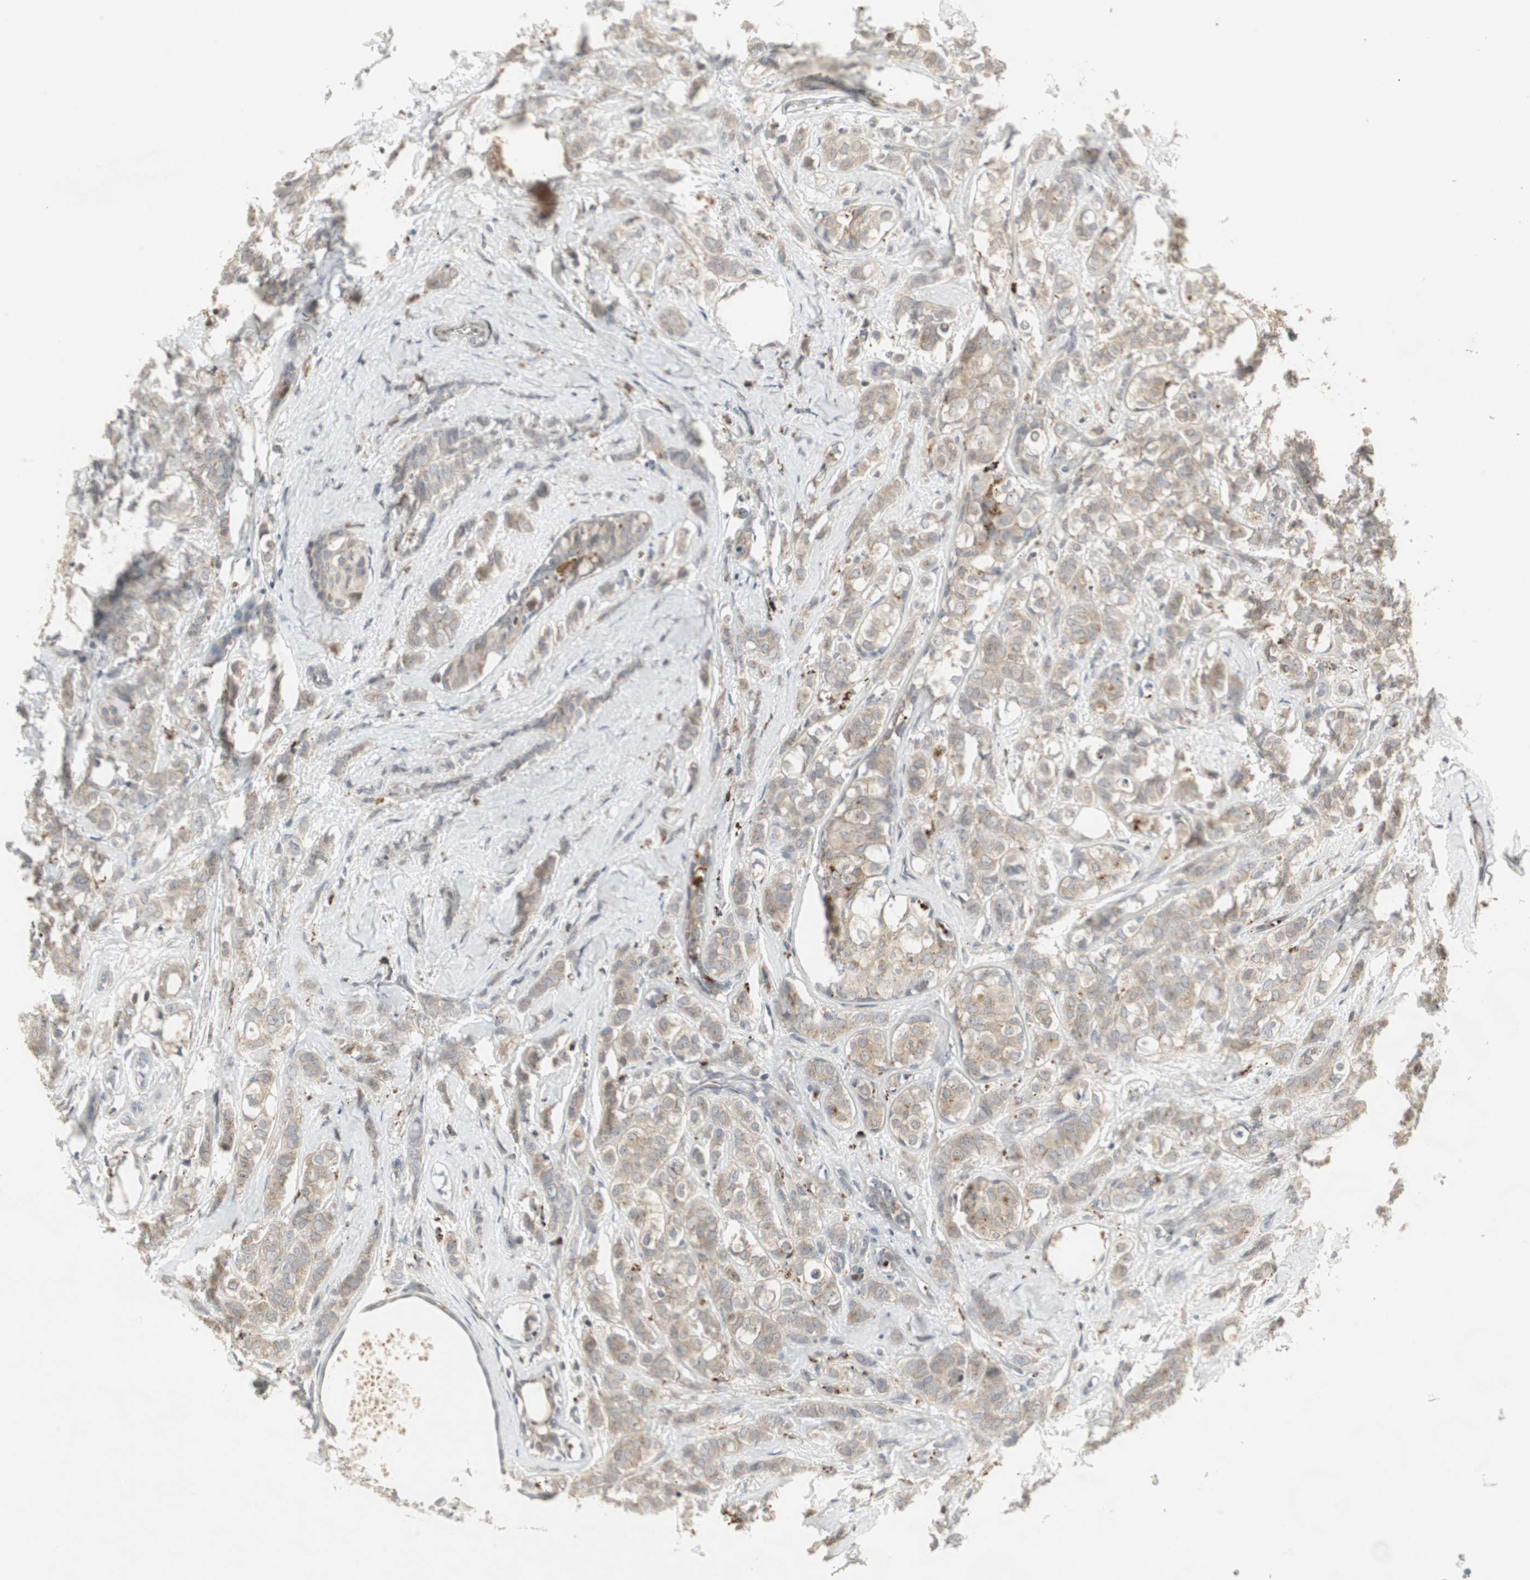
{"staining": {"intensity": "weak", "quantity": "25%-75%", "location": "cytoplasmic/membranous"}, "tissue": "breast cancer", "cell_type": "Tumor cells", "image_type": "cancer", "snomed": [{"axis": "morphology", "description": "Lobular carcinoma"}, {"axis": "topography", "description": "Breast"}], "caption": "High-magnification brightfield microscopy of lobular carcinoma (breast) stained with DAB (3,3'-diaminobenzidine) (brown) and counterstained with hematoxylin (blue). tumor cells exhibit weak cytoplasmic/membranous expression is appreciated in approximately25%-75% of cells.", "gene": "SNX4", "patient": {"sex": "female", "age": 60}}